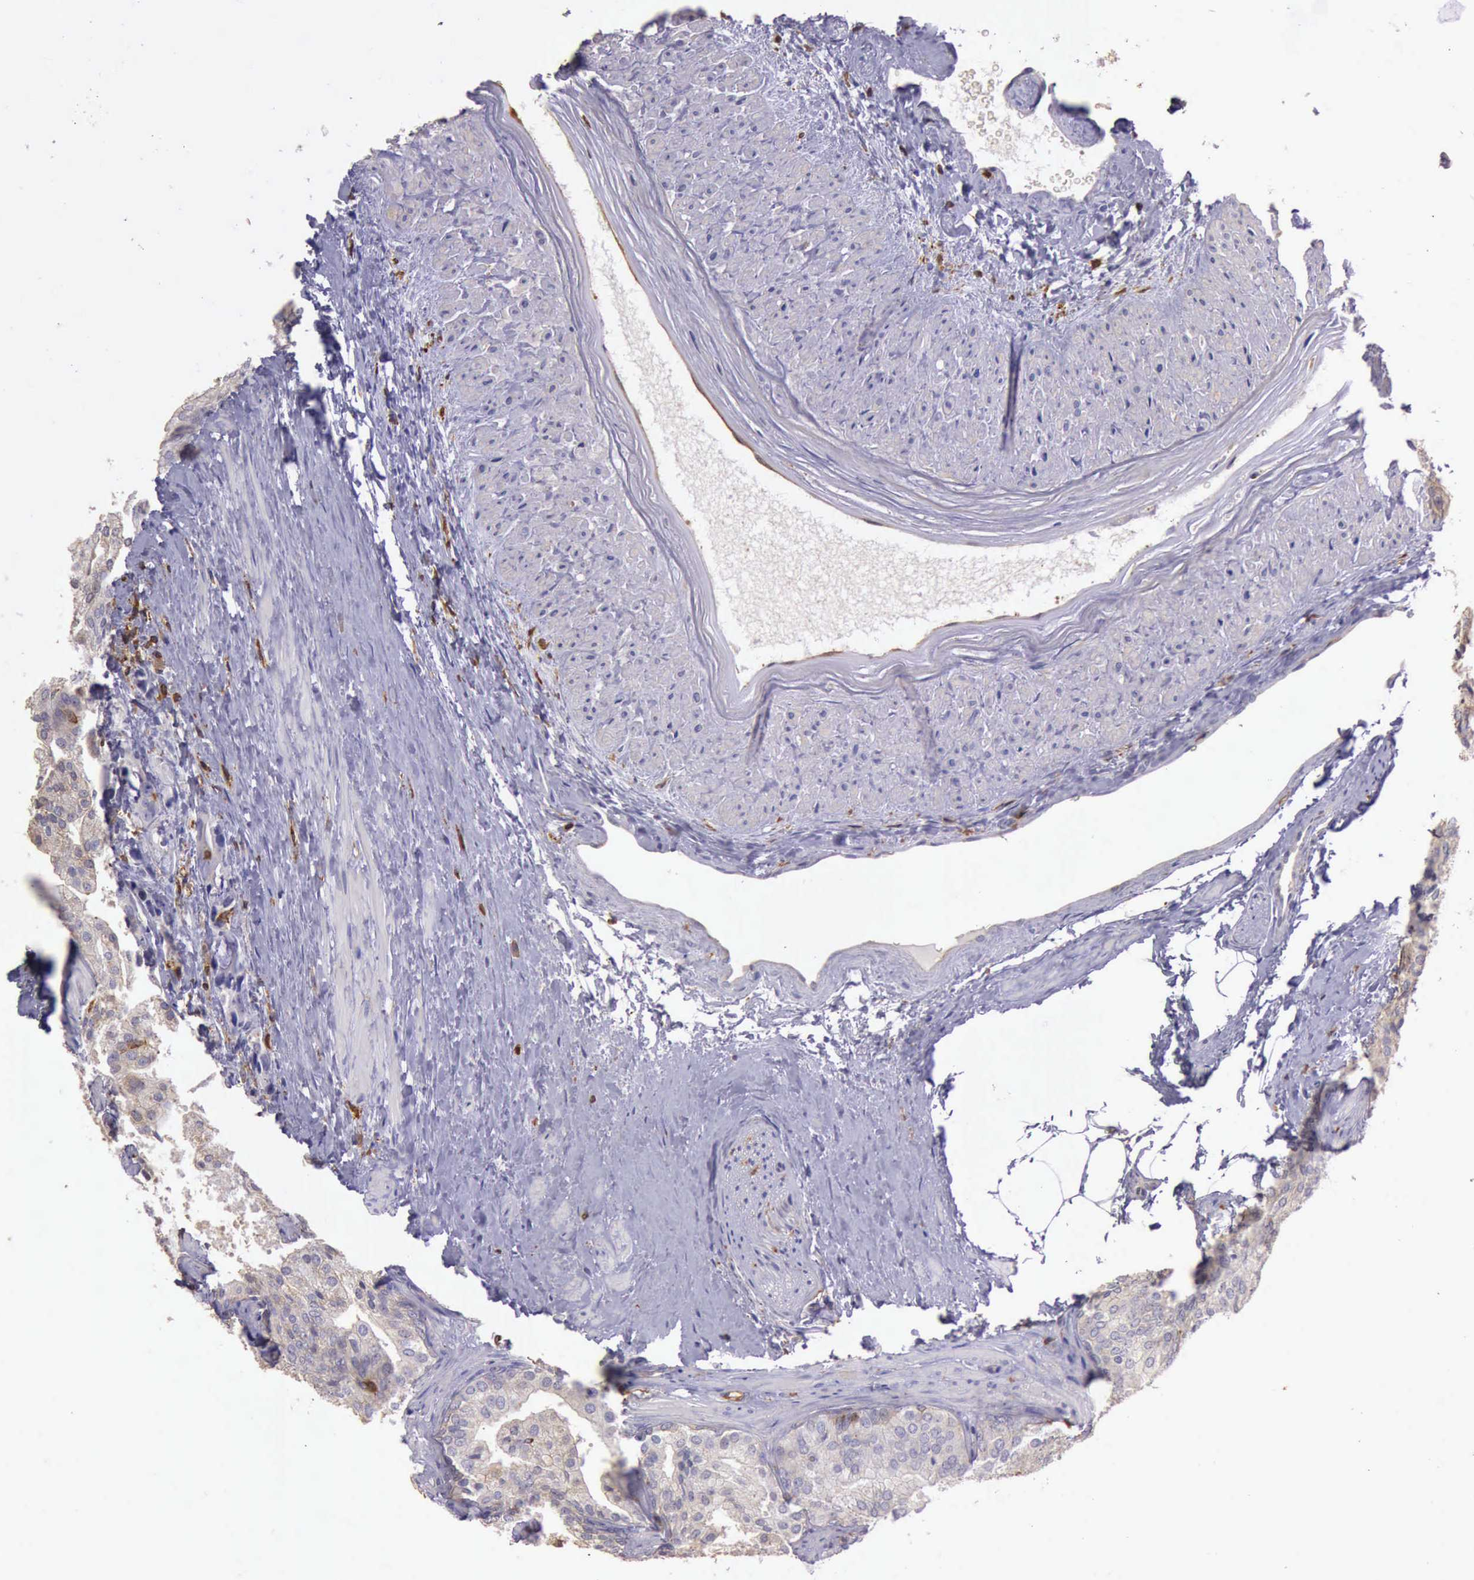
{"staining": {"intensity": "weak", "quantity": "<25%", "location": "cytoplasmic/membranous"}, "tissue": "prostate cancer", "cell_type": "Tumor cells", "image_type": "cancer", "snomed": [{"axis": "morphology", "description": "Adenocarcinoma, Medium grade"}, {"axis": "topography", "description": "Prostate"}], "caption": "Tumor cells show no significant expression in prostate adenocarcinoma (medium-grade). (Immunohistochemistry (ihc), brightfield microscopy, high magnification).", "gene": "ARHGAP4", "patient": {"sex": "male", "age": 53}}